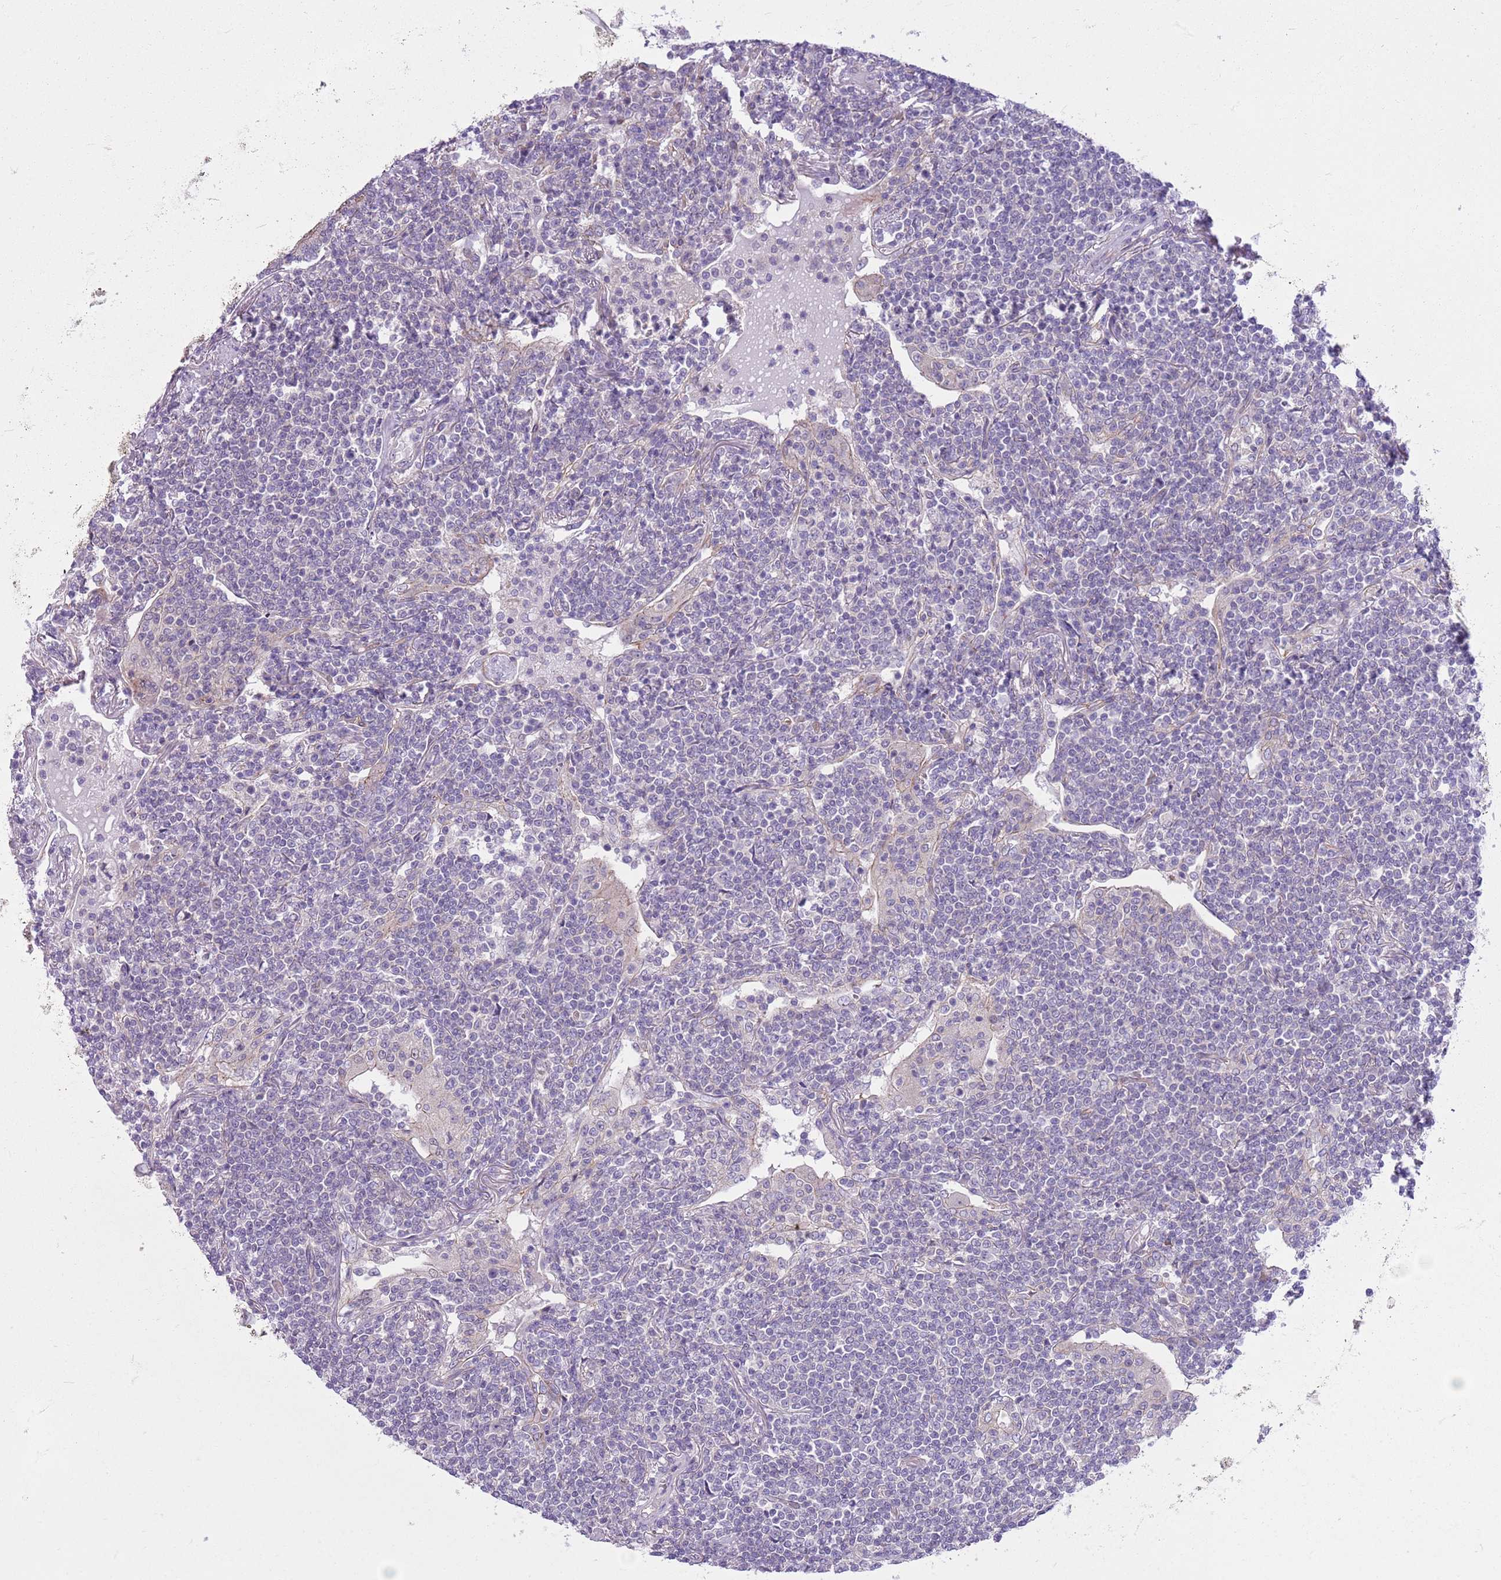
{"staining": {"intensity": "negative", "quantity": "none", "location": "none"}, "tissue": "lymphoma", "cell_type": "Tumor cells", "image_type": "cancer", "snomed": [{"axis": "morphology", "description": "Malignant lymphoma, non-Hodgkin's type, Low grade"}, {"axis": "topography", "description": "Lung"}], "caption": "Tumor cells show no significant protein positivity in low-grade malignant lymphoma, non-Hodgkin's type. (DAB (3,3'-diaminobenzidine) immunohistochemistry, high magnification).", "gene": "PARP8", "patient": {"sex": "female", "age": 71}}